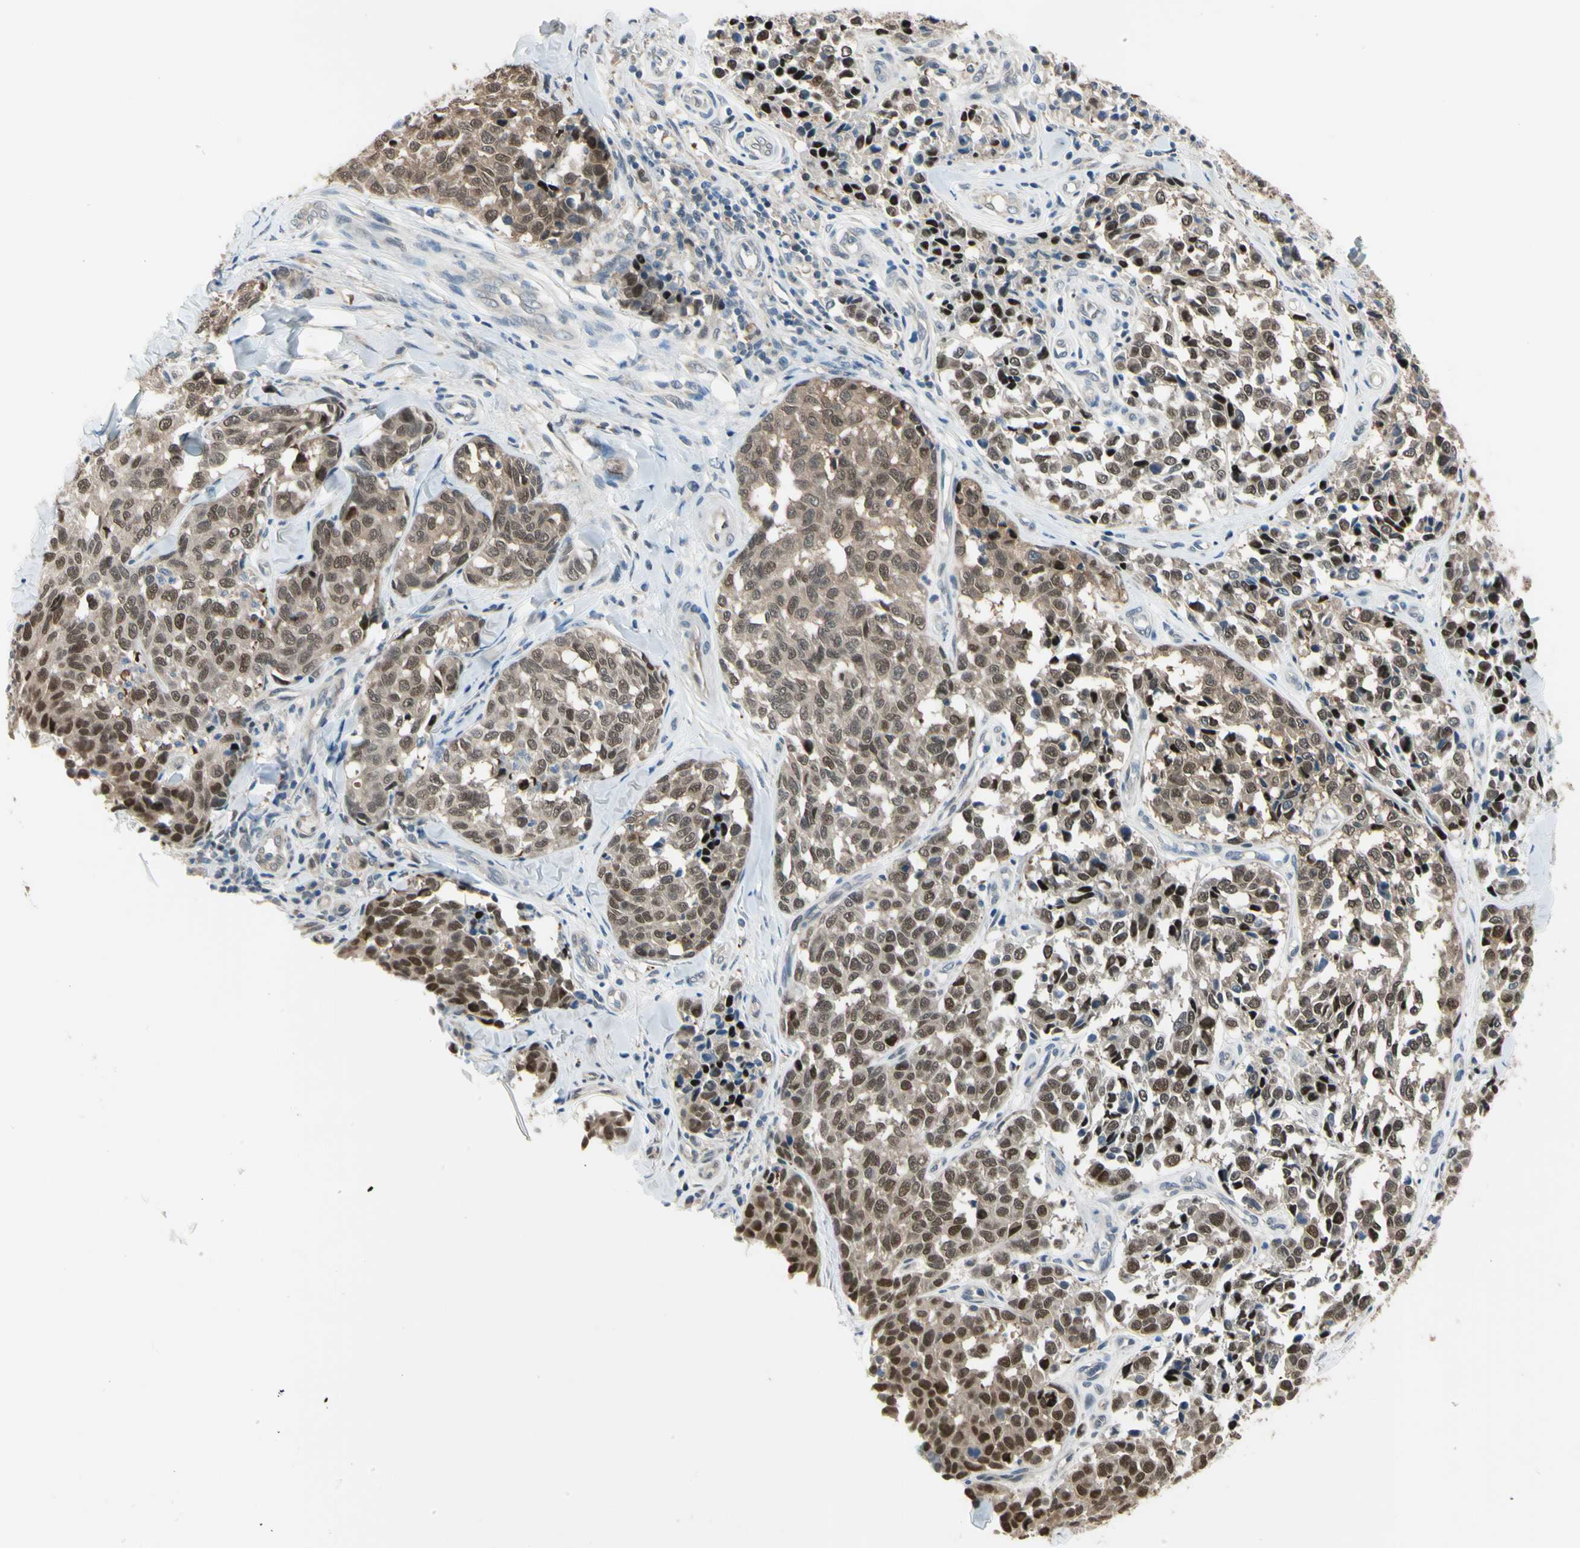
{"staining": {"intensity": "moderate", "quantity": "25%-75%", "location": "cytoplasmic/membranous,nuclear"}, "tissue": "melanoma", "cell_type": "Tumor cells", "image_type": "cancer", "snomed": [{"axis": "morphology", "description": "Malignant melanoma, NOS"}, {"axis": "topography", "description": "Skin"}], "caption": "This histopathology image displays malignant melanoma stained with immunohistochemistry to label a protein in brown. The cytoplasmic/membranous and nuclear of tumor cells show moderate positivity for the protein. Nuclei are counter-stained blue.", "gene": "HSPA4", "patient": {"sex": "female", "age": 64}}